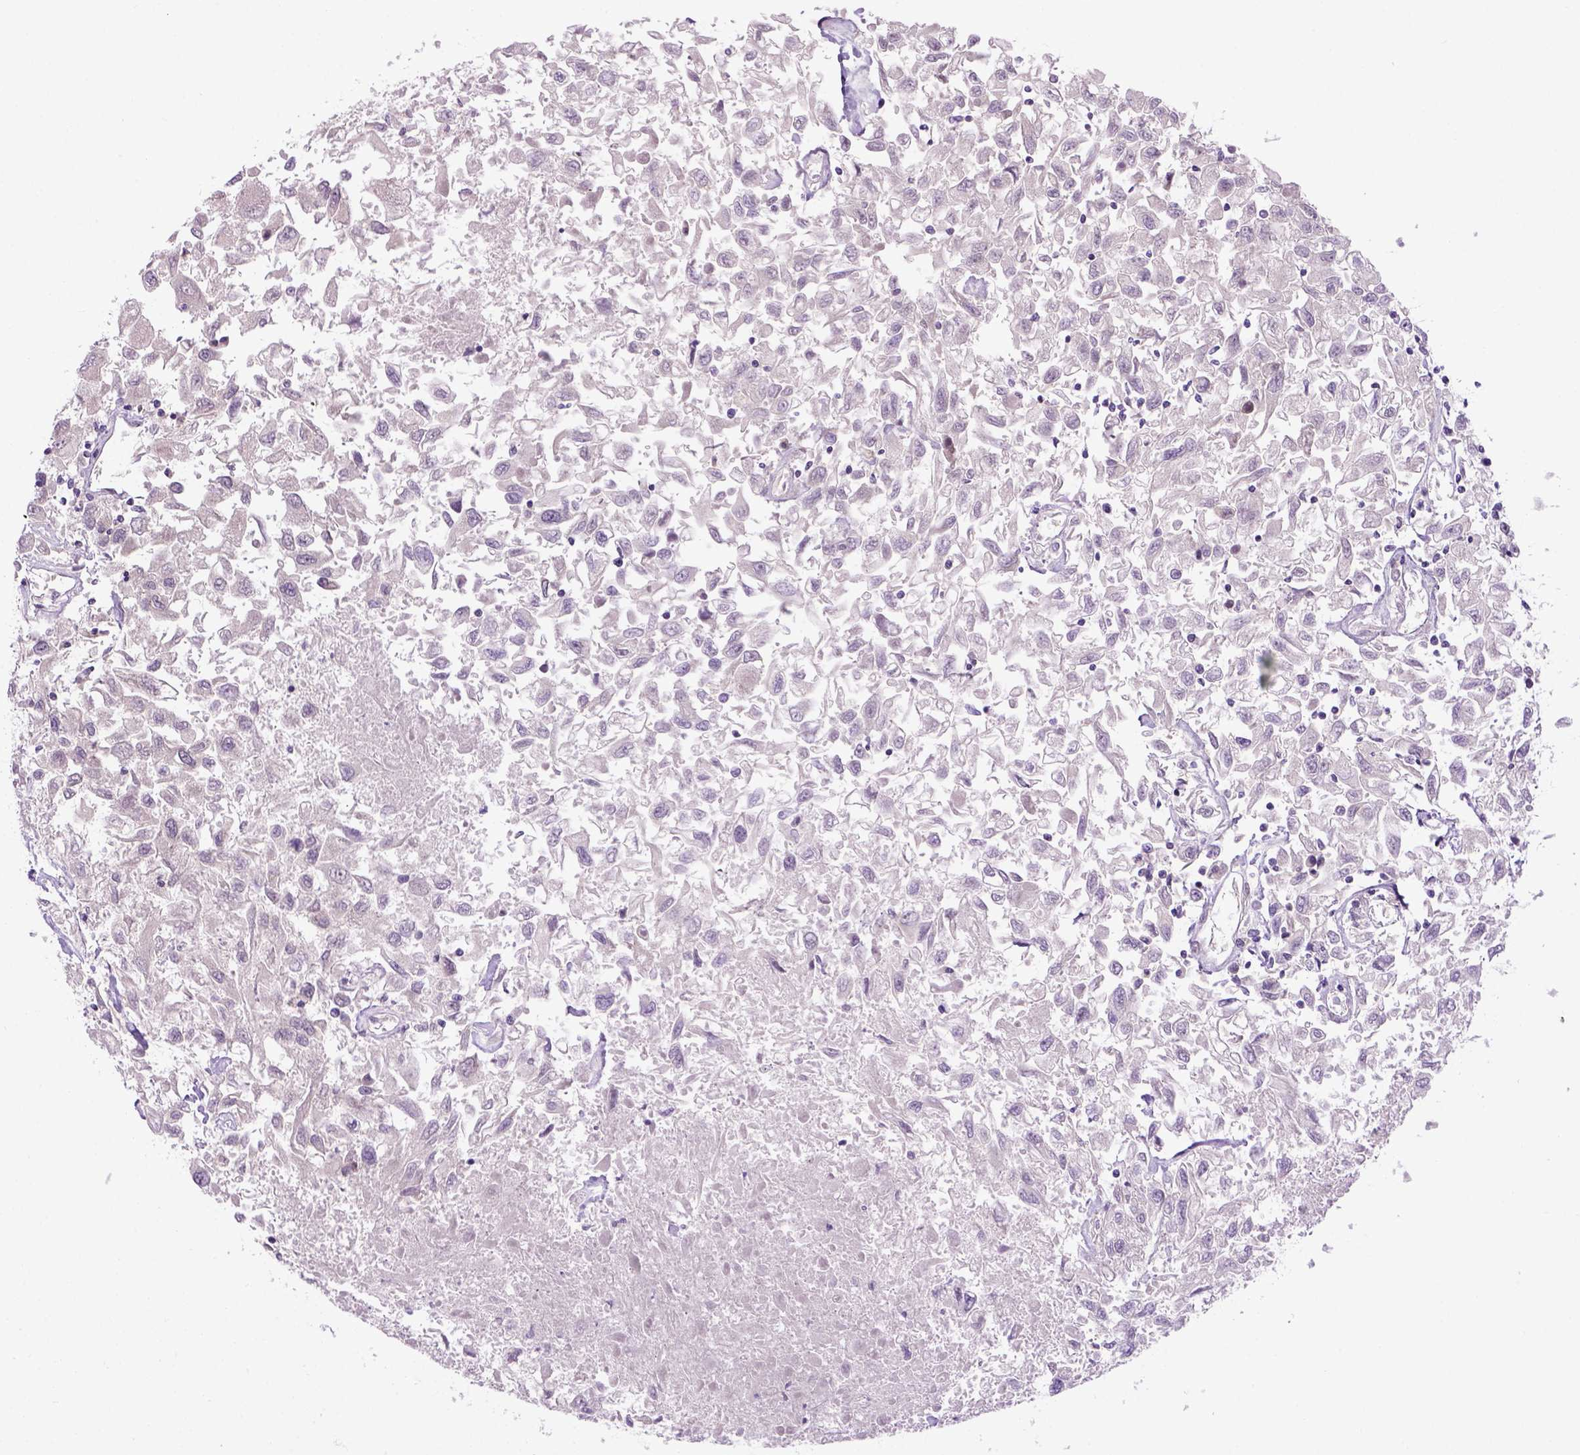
{"staining": {"intensity": "negative", "quantity": "none", "location": "none"}, "tissue": "renal cancer", "cell_type": "Tumor cells", "image_type": "cancer", "snomed": [{"axis": "morphology", "description": "Adenocarcinoma, NOS"}, {"axis": "topography", "description": "Kidney"}], "caption": "Renal cancer was stained to show a protein in brown. There is no significant staining in tumor cells.", "gene": "CASKIN2", "patient": {"sex": "female", "age": 76}}